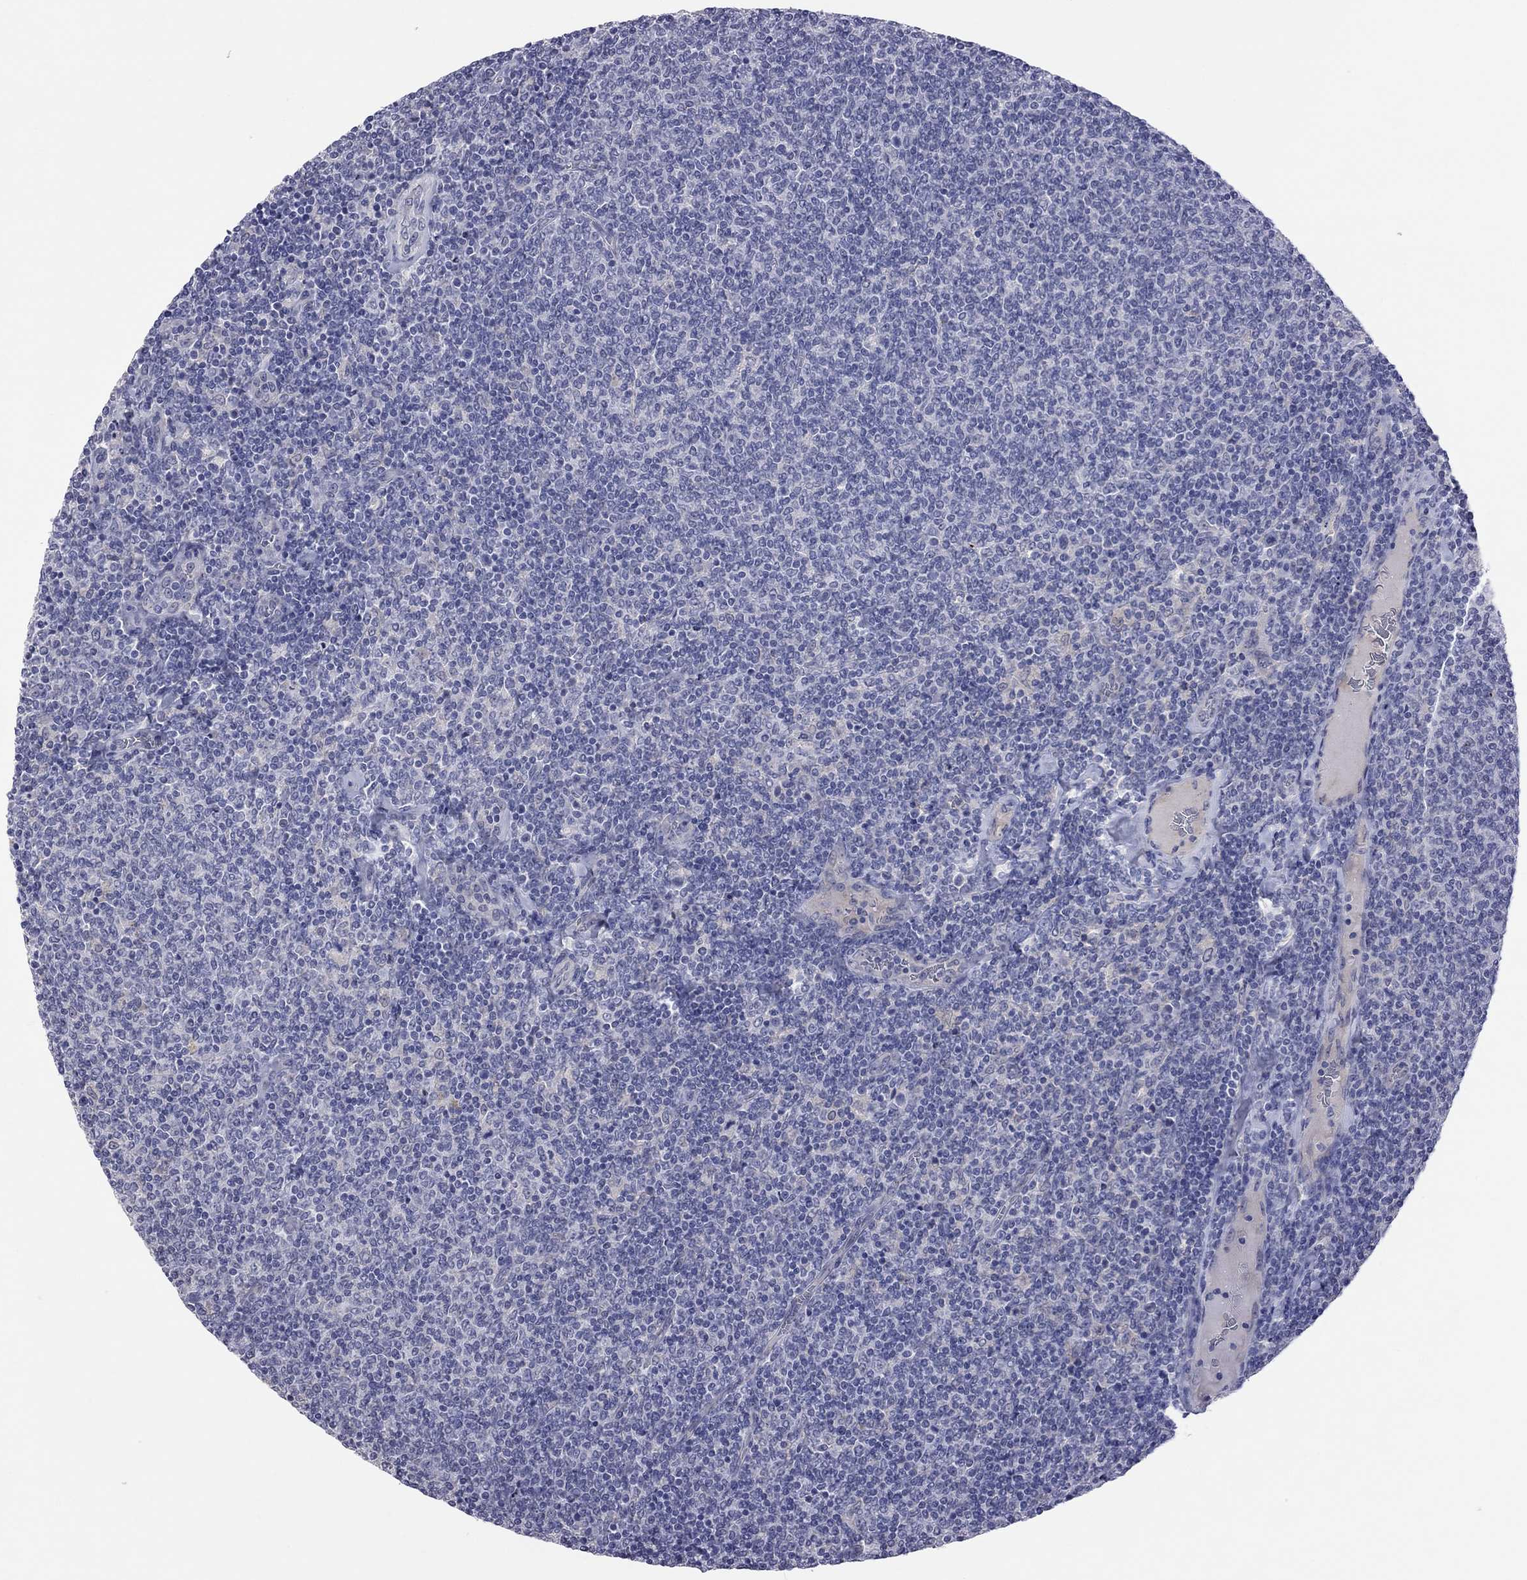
{"staining": {"intensity": "negative", "quantity": "none", "location": "none"}, "tissue": "lymphoma", "cell_type": "Tumor cells", "image_type": "cancer", "snomed": [{"axis": "morphology", "description": "Malignant lymphoma, non-Hodgkin's type, Low grade"}, {"axis": "topography", "description": "Lymph node"}], "caption": "An IHC photomicrograph of low-grade malignant lymphoma, non-Hodgkin's type is shown. There is no staining in tumor cells of low-grade malignant lymphoma, non-Hodgkin's type.", "gene": "HYLS1", "patient": {"sex": "male", "age": 52}}